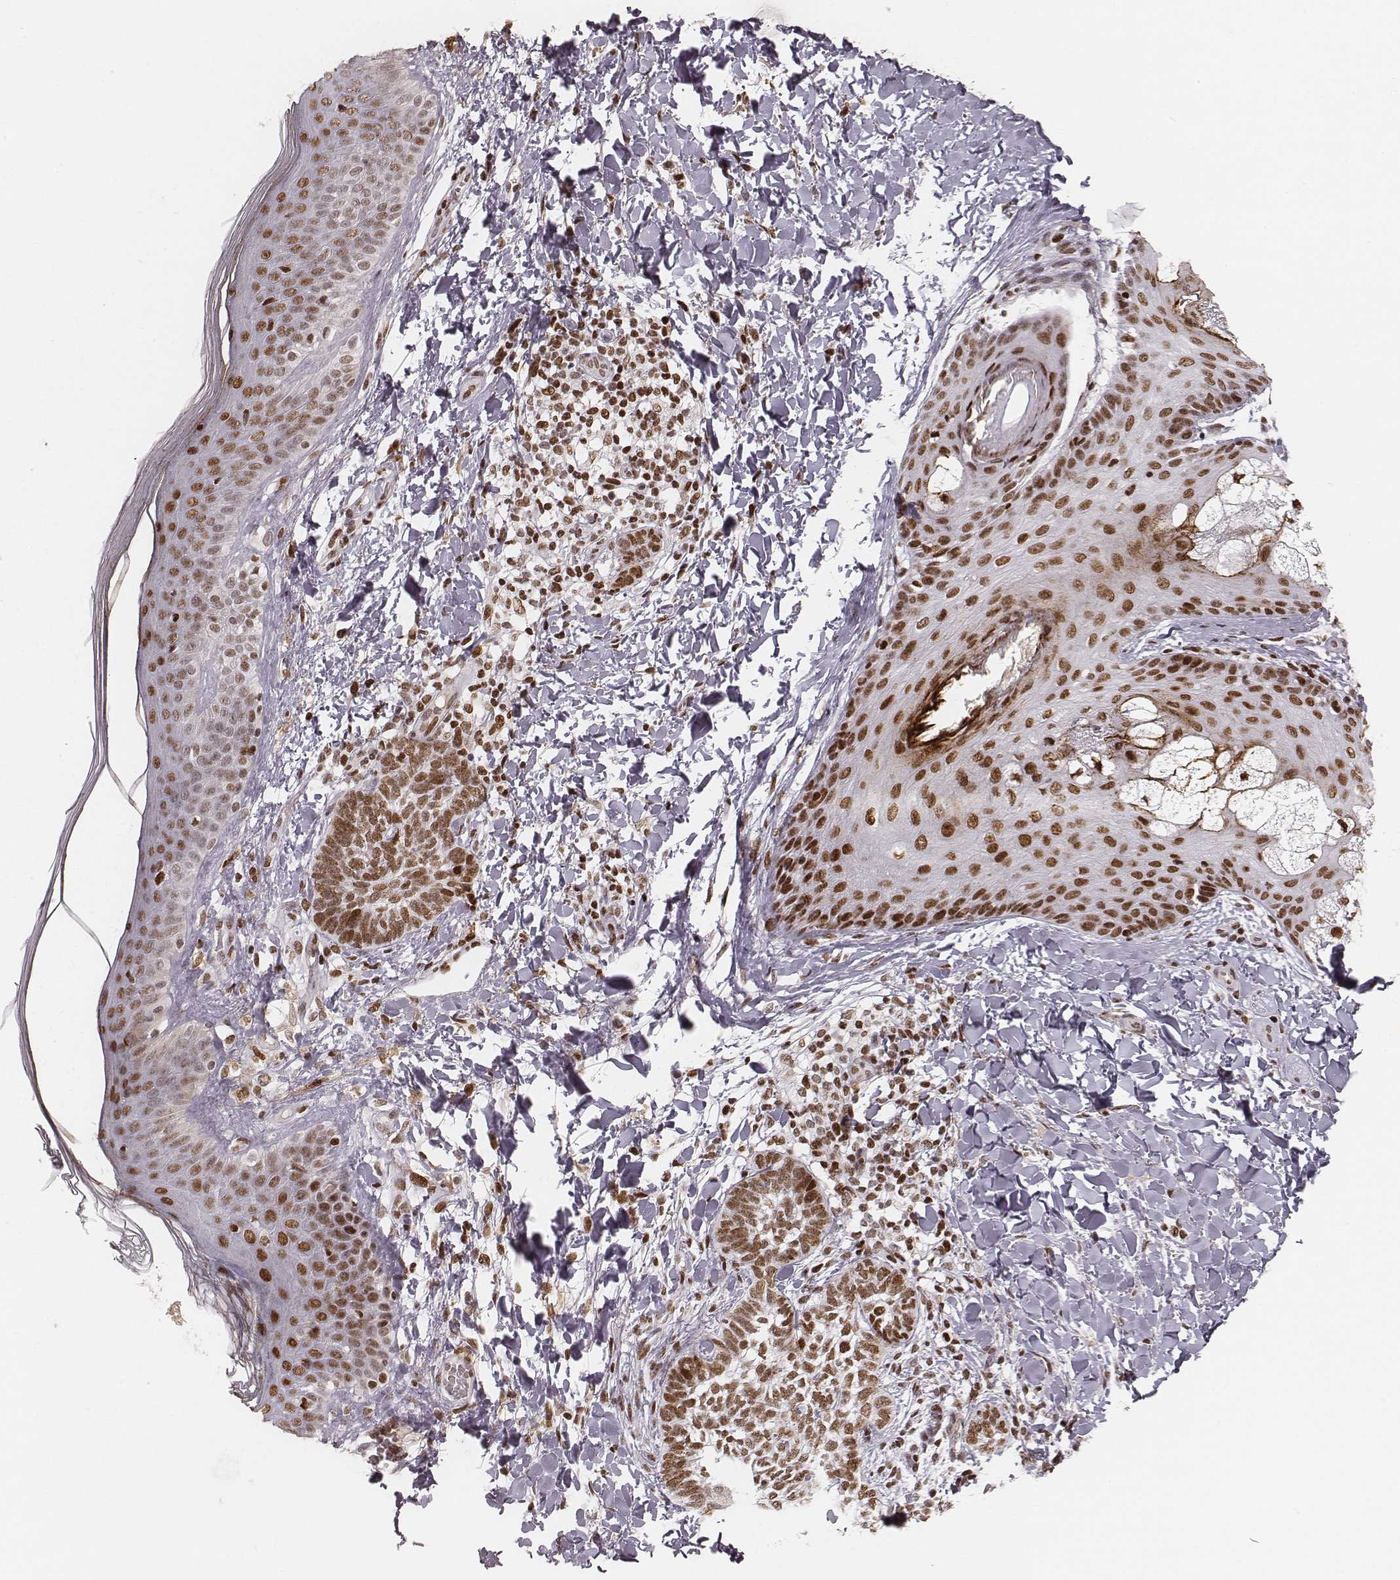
{"staining": {"intensity": "moderate", "quantity": ">75%", "location": "nuclear"}, "tissue": "skin cancer", "cell_type": "Tumor cells", "image_type": "cancer", "snomed": [{"axis": "morphology", "description": "Normal tissue, NOS"}, {"axis": "morphology", "description": "Basal cell carcinoma"}, {"axis": "topography", "description": "Skin"}], "caption": "Immunohistochemical staining of skin cancer (basal cell carcinoma) exhibits moderate nuclear protein expression in approximately >75% of tumor cells.", "gene": "HNRNPC", "patient": {"sex": "male", "age": 46}}